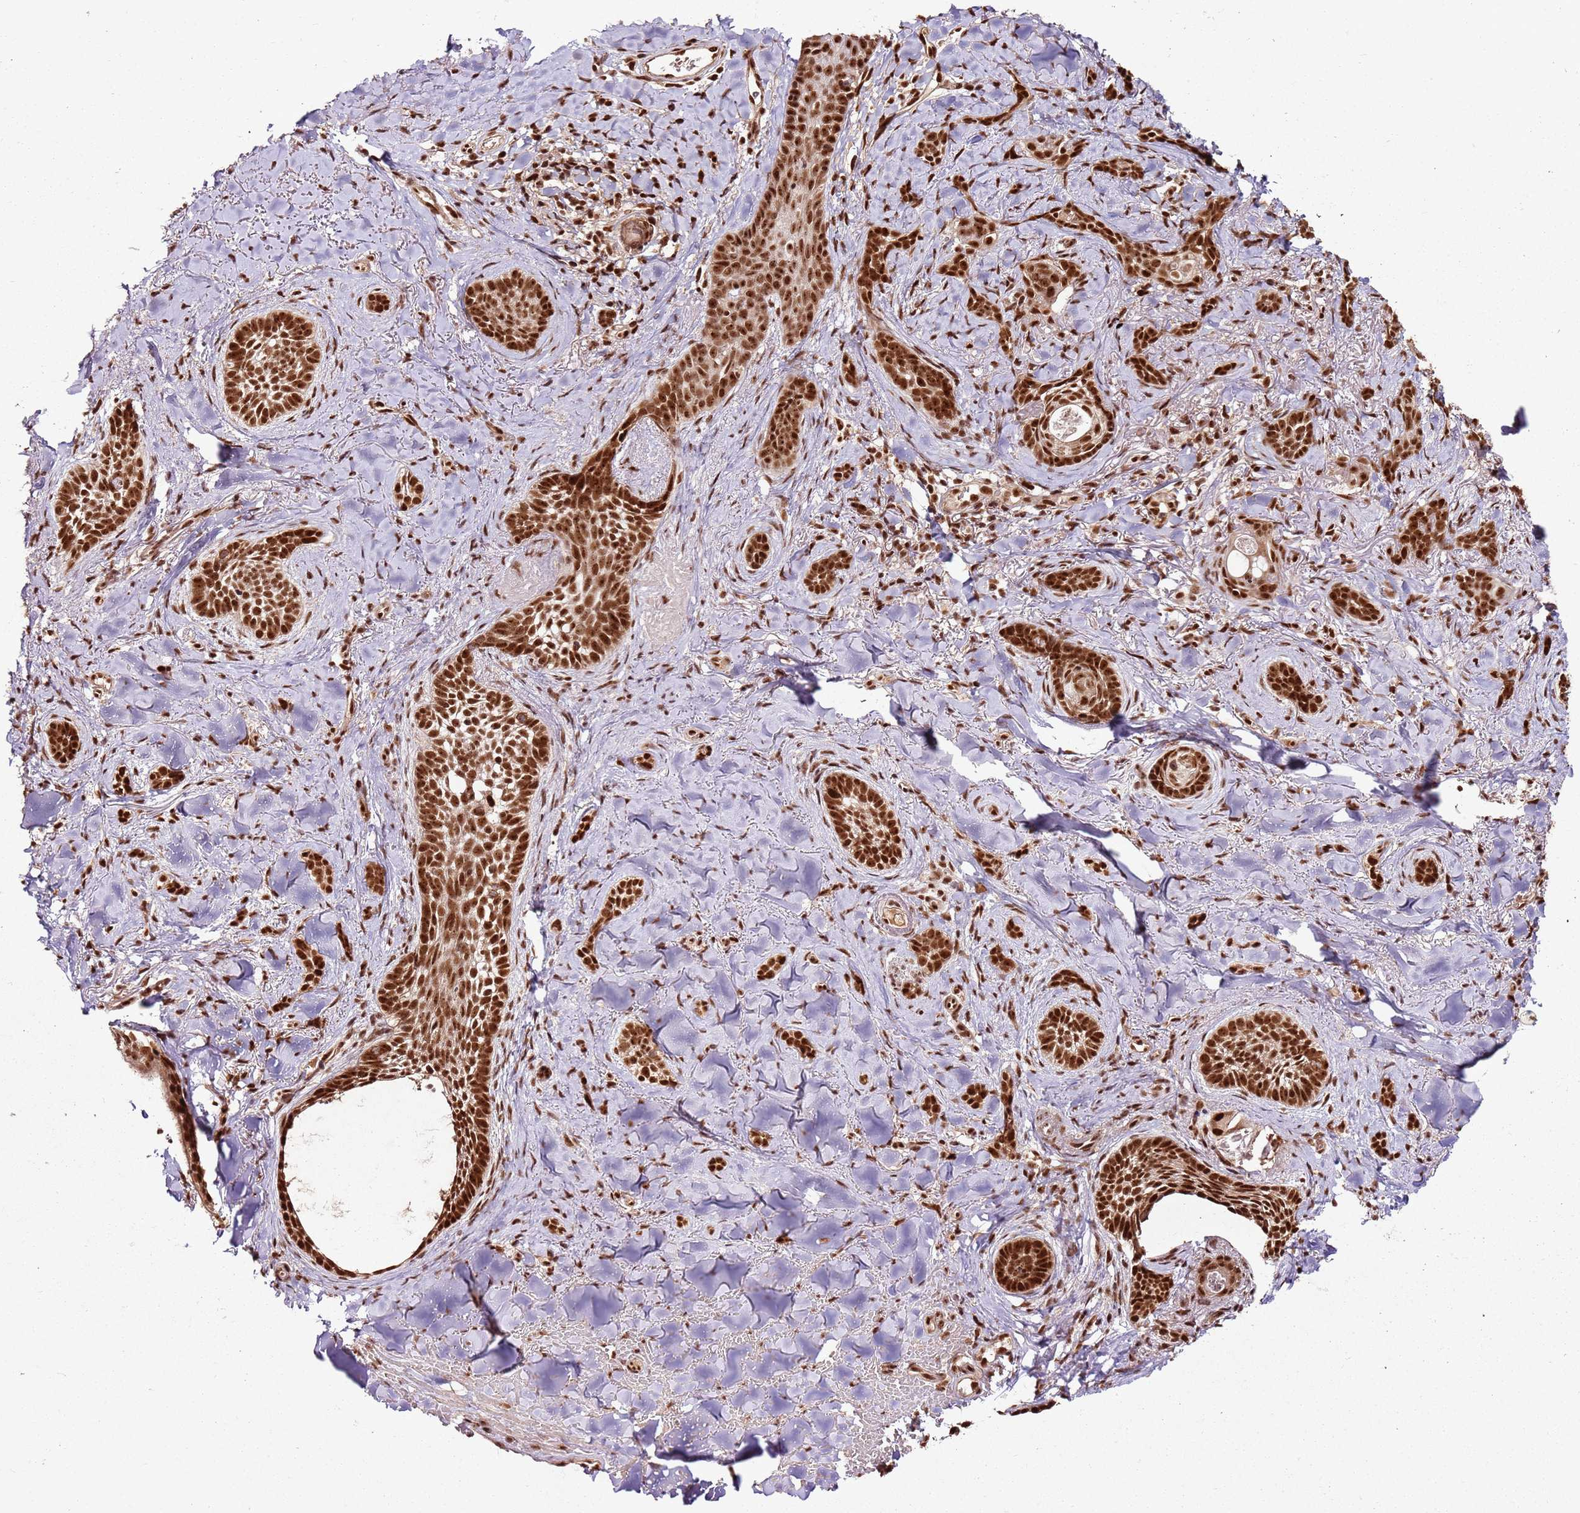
{"staining": {"intensity": "strong", "quantity": ">75%", "location": "nuclear"}, "tissue": "skin cancer", "cell_type": "Tumor cells", "image_type": "cancer", "snomed": [{"axis": "morphology", "description": "Basal cell carcinoma"}, {"axis": "topography", "description": "Skin"}], "caption": "Approximately >75% of tumor cells in human skin cancer (basal cell carcinoma) demonstrate strong nuclear protein staining as visualized by brown immunohistochemical staining.", "gene": "XRN2", "patient": {"sex": "female", "age": 55}}